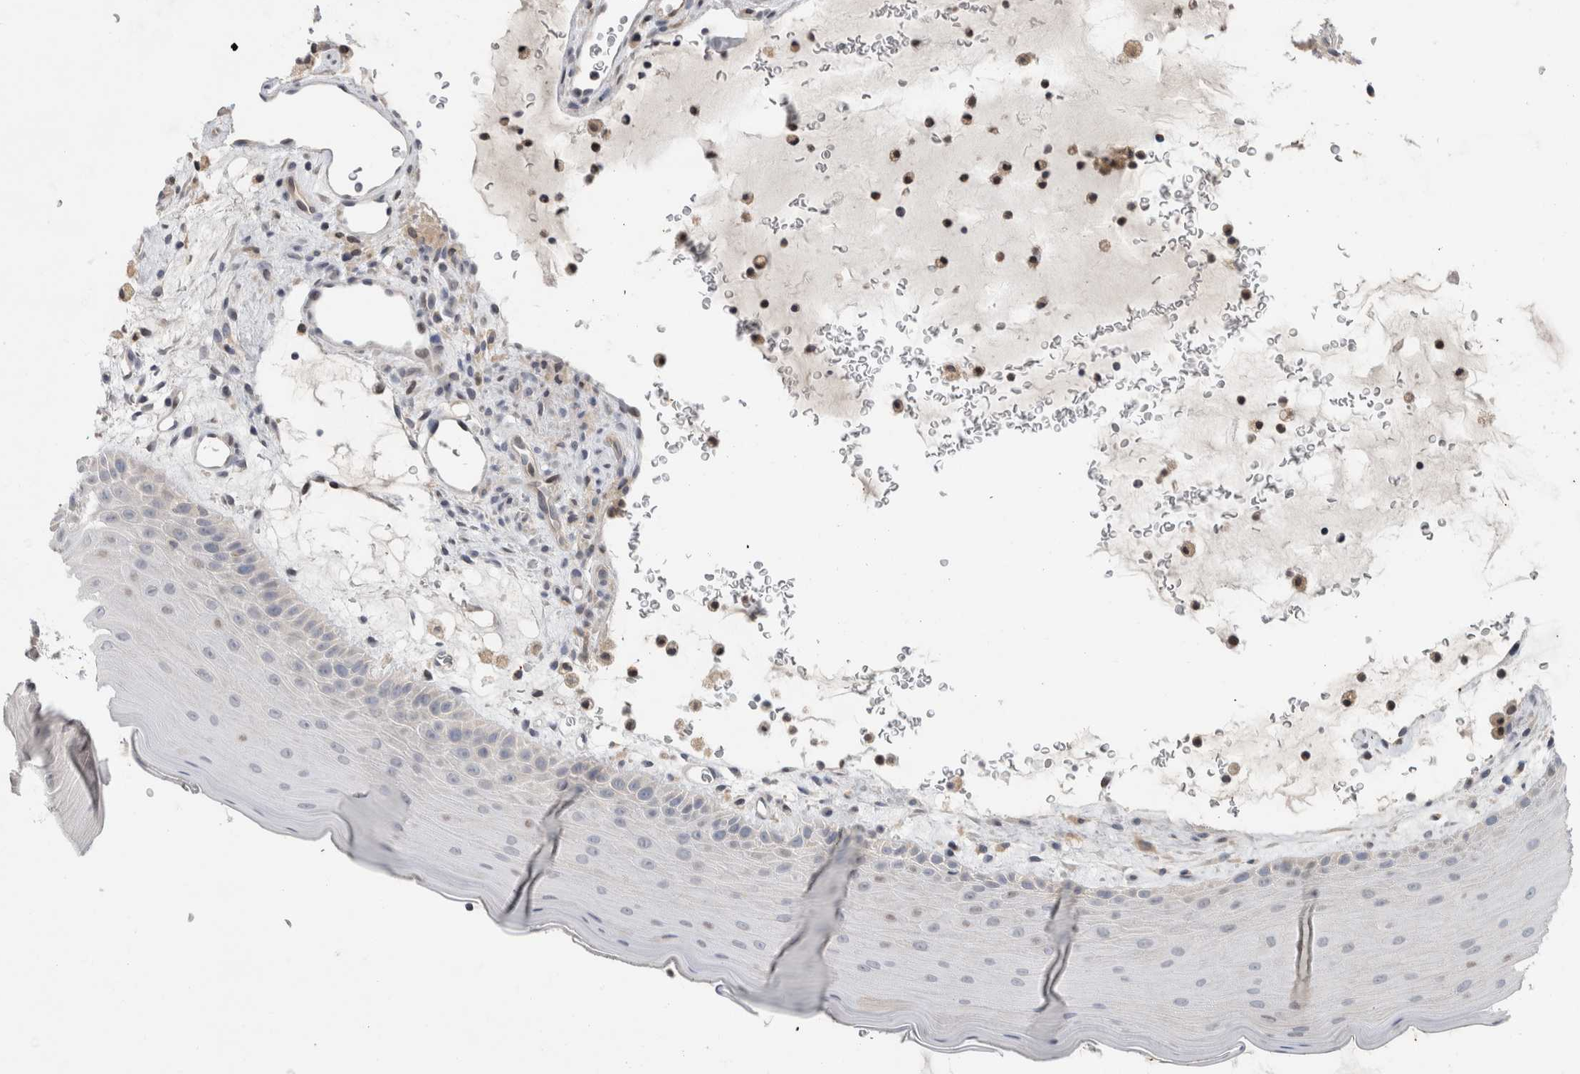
{"staining": {"intensity": "moderate", "quantity": "<25%", "location": "nuclear"}, "tissue": "oral mucosa", "cell_type": "Squamous epithelial cells", "image_type": "normal", "snomed": [{"axis": "morphology", "description": "Normal tissue, NOS"}, {"axis": "topography", "description": "Oral tissue"}], "caption": "The immunohistochemical stain labels moderate nuclear expression in squamous epithelial cells of unremarkable oral mucosa.", "gene": "C8orf58", "patient": {"sex": "male", "age": 13}}